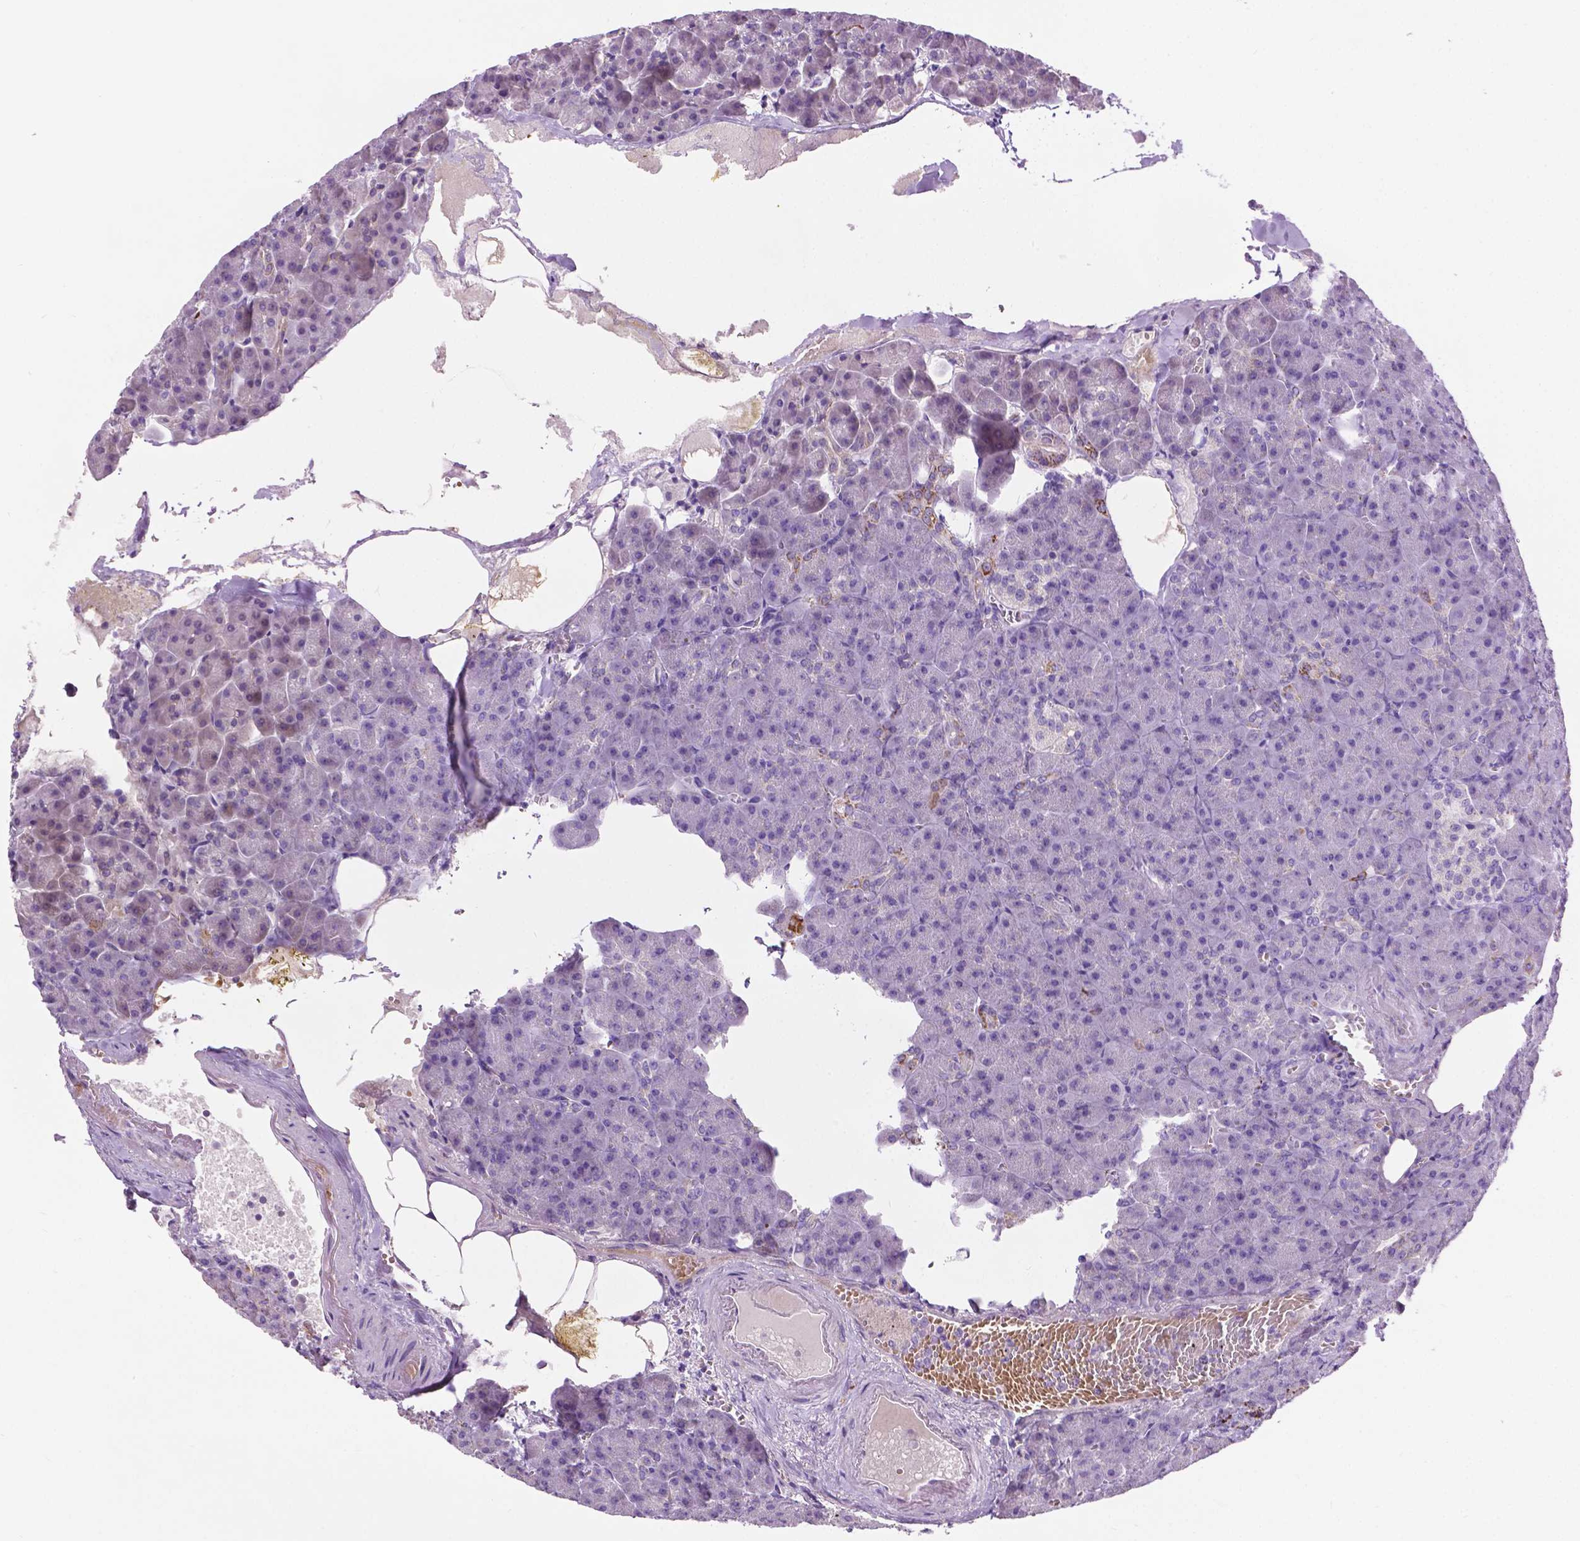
{"staining": {"intensity": "moderate", "quantity": "<25%", "location": "cytoplasmic/membranous"}, "tissue": "pancreas", "cell_type": "Exocrine glandular cells", "image_type": "normal", "snomed": [{"axis": "morphology", "description": "Normal tissue, NOS"}, {"axis": "topography", "description": "Pancreas"}], "caption": "IHC image of normal pancreas: pancreas stained using immunohistochemistry (IHC) shows low levels of moderate protein expression localized specifically in the cytoplasmic/membranous of exocrine glandular cells, appearing as a cytoplasmic/membranous brown color.", "gene": "TMEM132E", "patient": {"sex": "female", "age": 74}}